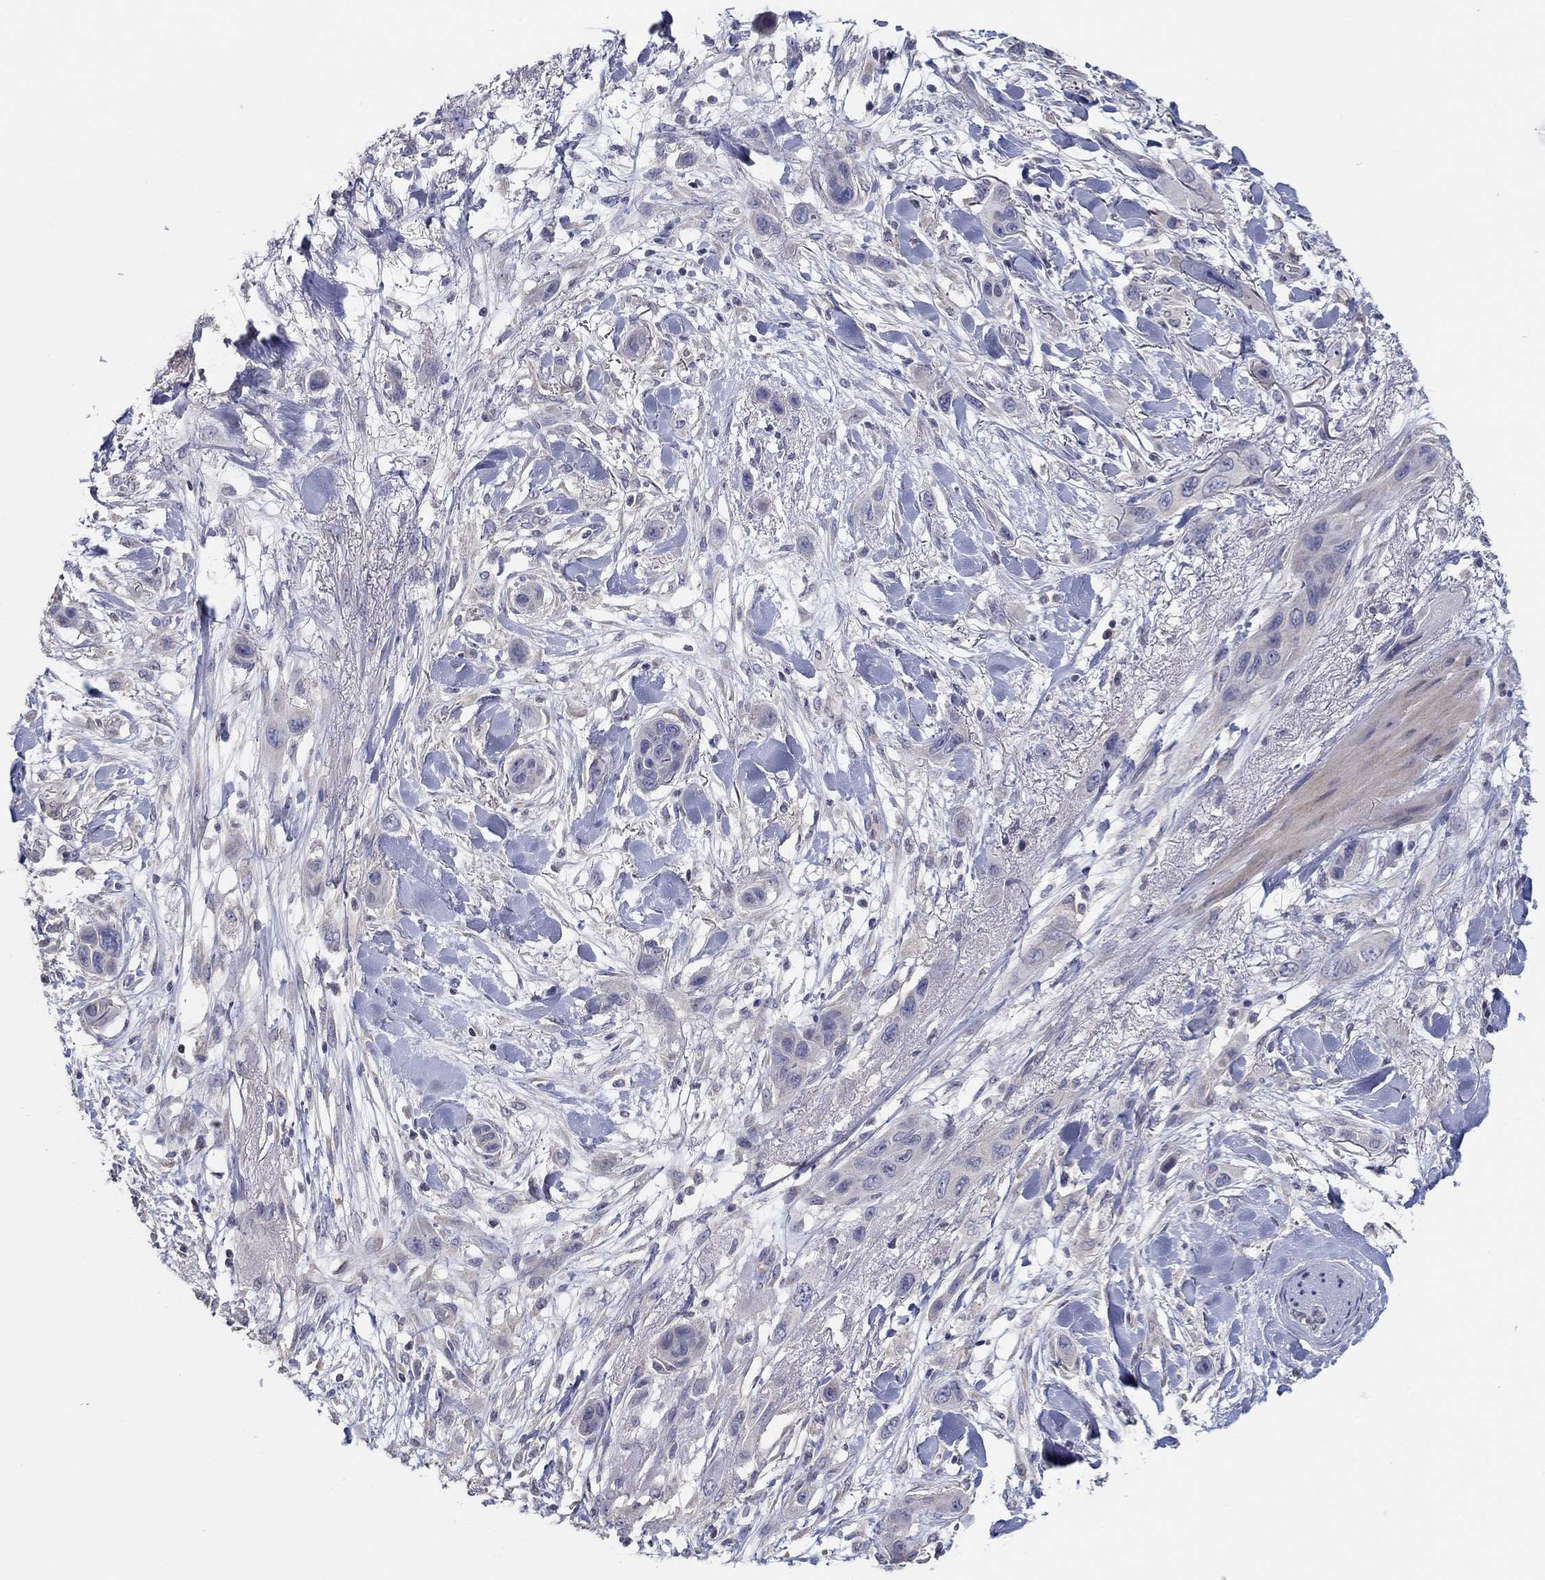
{"staining": {"intensity": "negative", "quantity": "none", "location": "none"}, "tissue": "skin cancer", "cell_type": "Tumor cells", "image_type": "cancer", "snomed": [{"axis": "morphology", "description": "Squamous cell carcinoma, NOS"}, {"axis": "topography", "description": "Skin"}], "caption": "Immunohistochemistry (IHC) of squamous cell carcinoma (skin) shows no expression in tumor cells.", "gene": "DOCK3", "patient": {"sex": "male", "age": 79}}